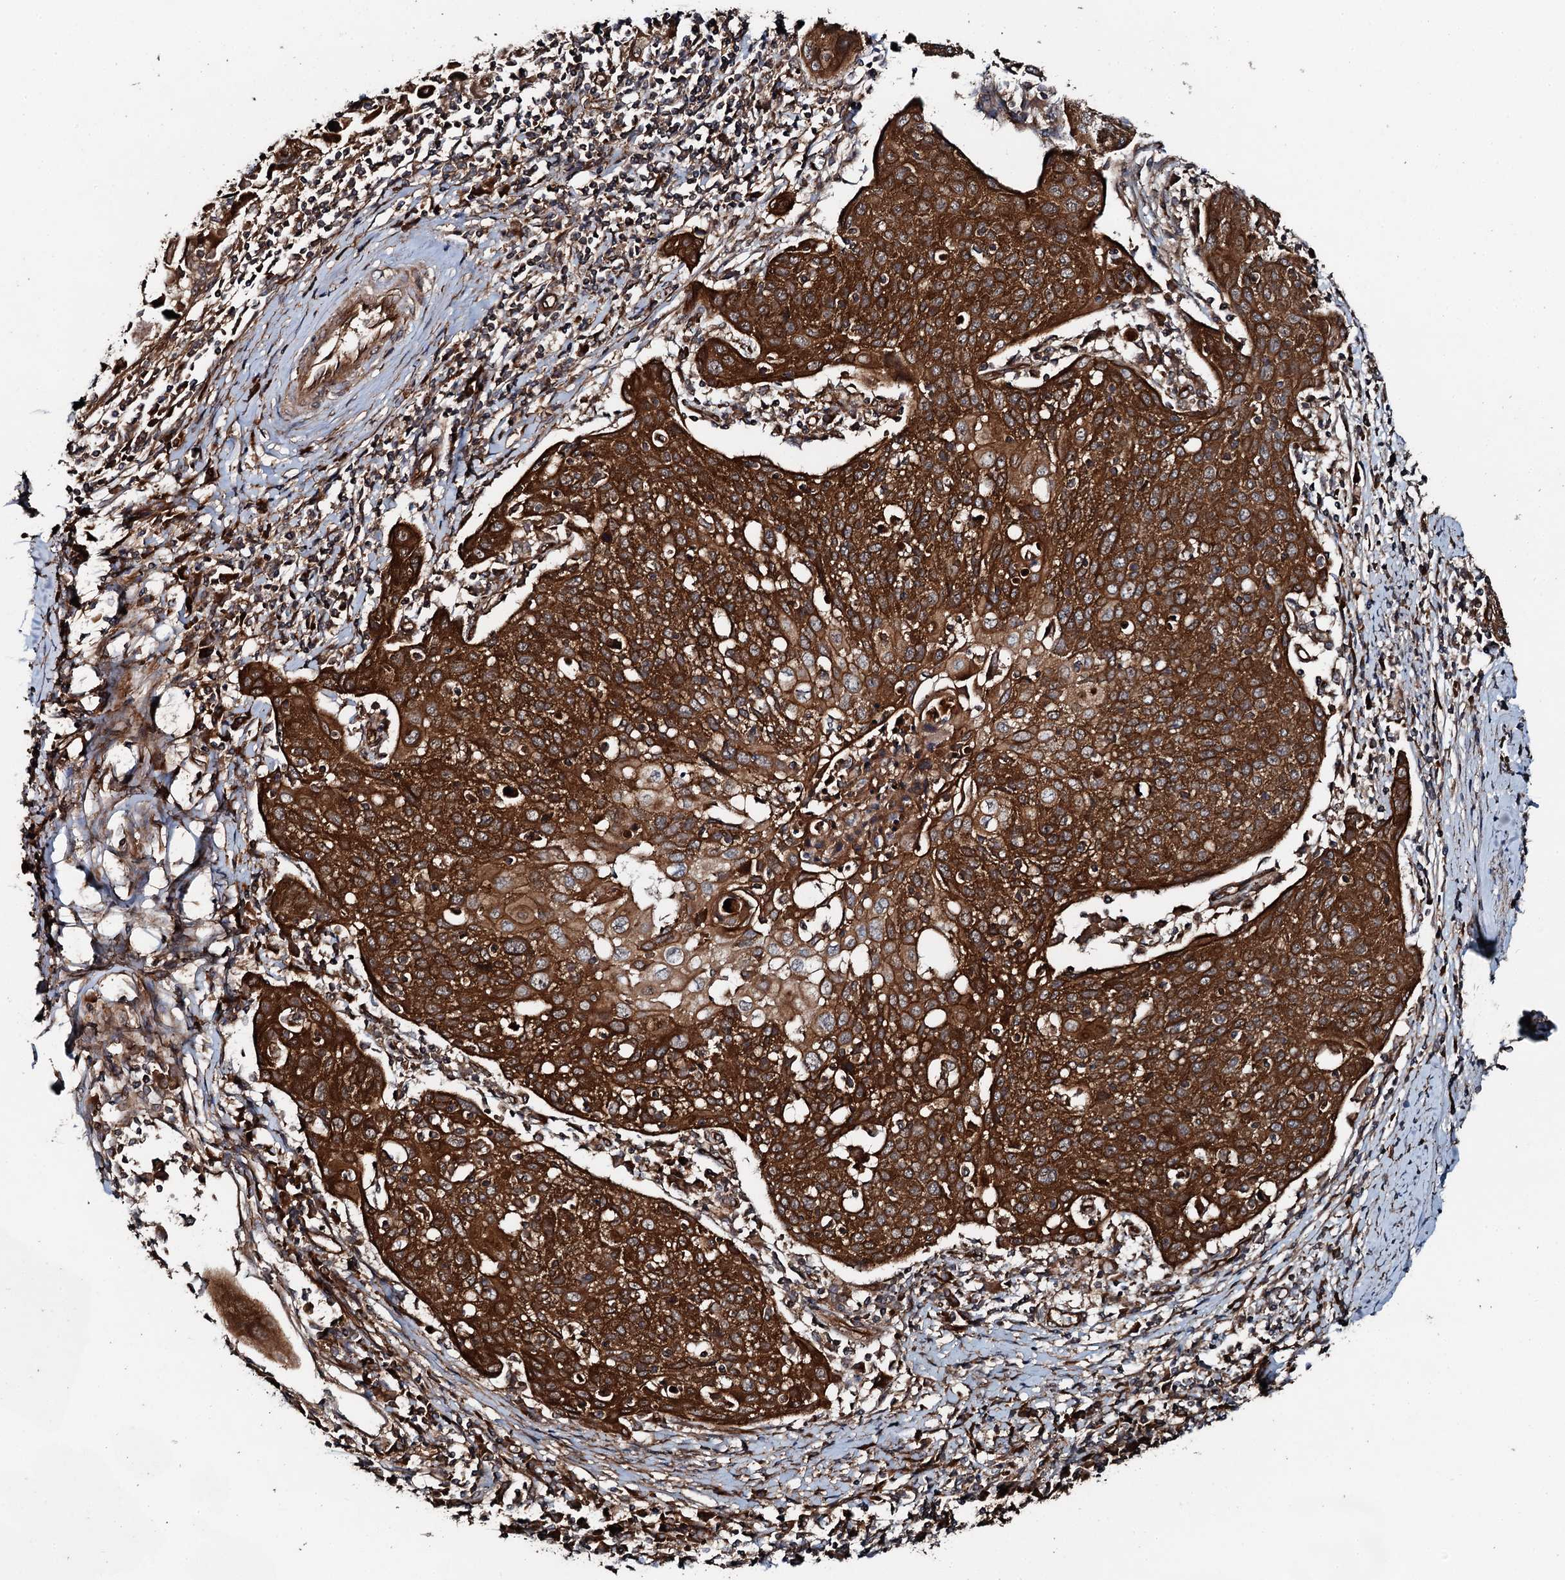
{"staining": {"intensity": "strong", "quantity": ">75%", "location": "cytoplasmic/membranous"}, "tissue": "cervical cancer", "cell_type": "Tumor cells", "image_type": "cancer", "snomed": [{"axis": "morphology", "description": "Squamous cell carcinoma, NOS"}, {"axis": "topography", "description": "Cervix"}], "caption": "Cervical cancer stained for a protein reveals strong cytoplasmic/membranous positivity in tumor cells. The protein is stained brown, and the nuclei are stained in blue (DAB (3,3'-diaminobenzidine) IHC with brightfield microscopy, high magnification).", "gene": "FLYWCH1", "patient": {"sex": "female", "age": 67}}